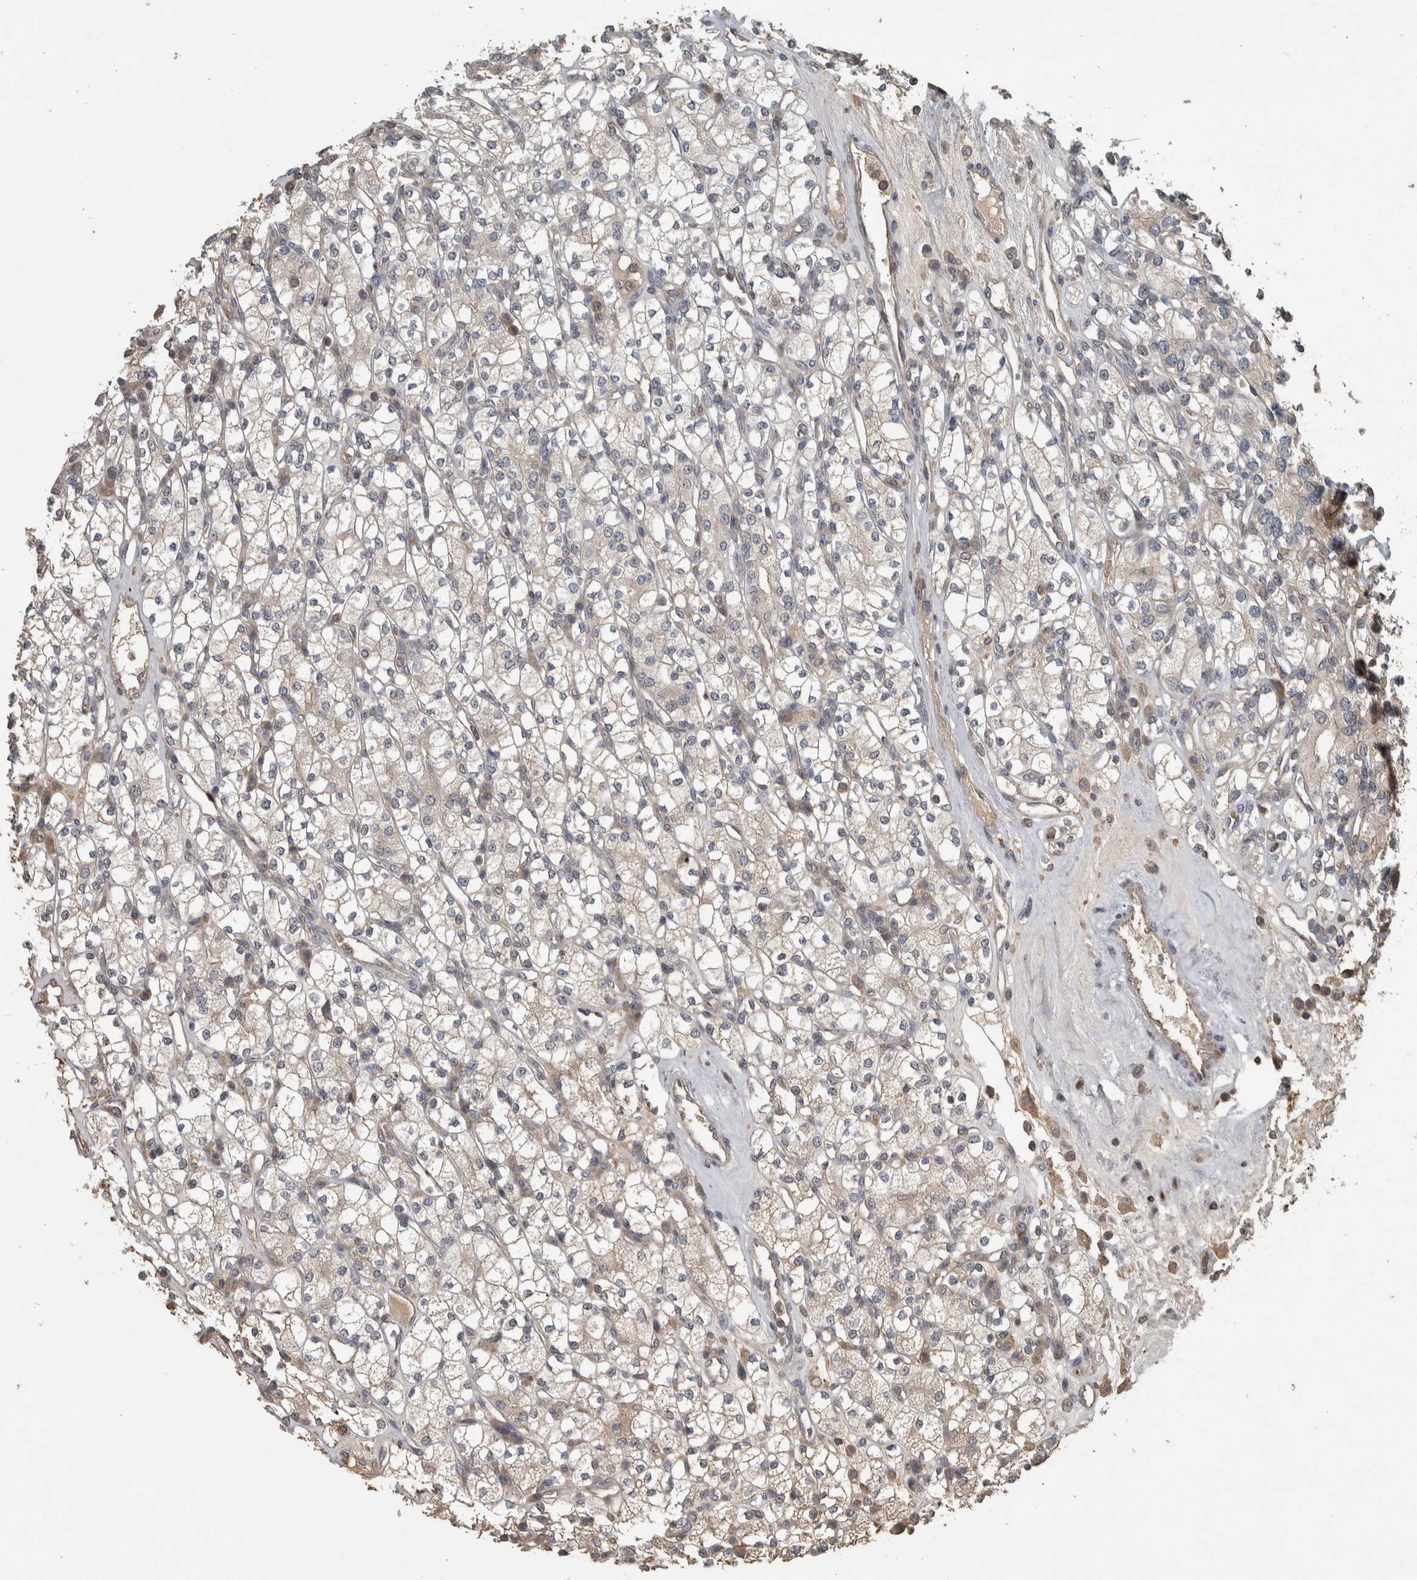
{"staining": {"intensity": "weak", "quantity": "25%-75%", "location": "cytoplasmic/membranous"}, "tissue": "renal cancer", "cell_type": "Tumor cells", "image_type": "cancer", "snomed": [{"axis": "morphology", "description": "Adenocarcinoma, NOS"}, {"axis": "topography", "description": "Kidney"}], "caption": "Adenocarcinoma (renal) stained for a protein (brown) demonstrates weak cytoplasmic/membranous positive staining in approximately 25%-75% of tumor cells.", "gene": "ERAL1", "patient": {"sex": "male", "age": 77}}